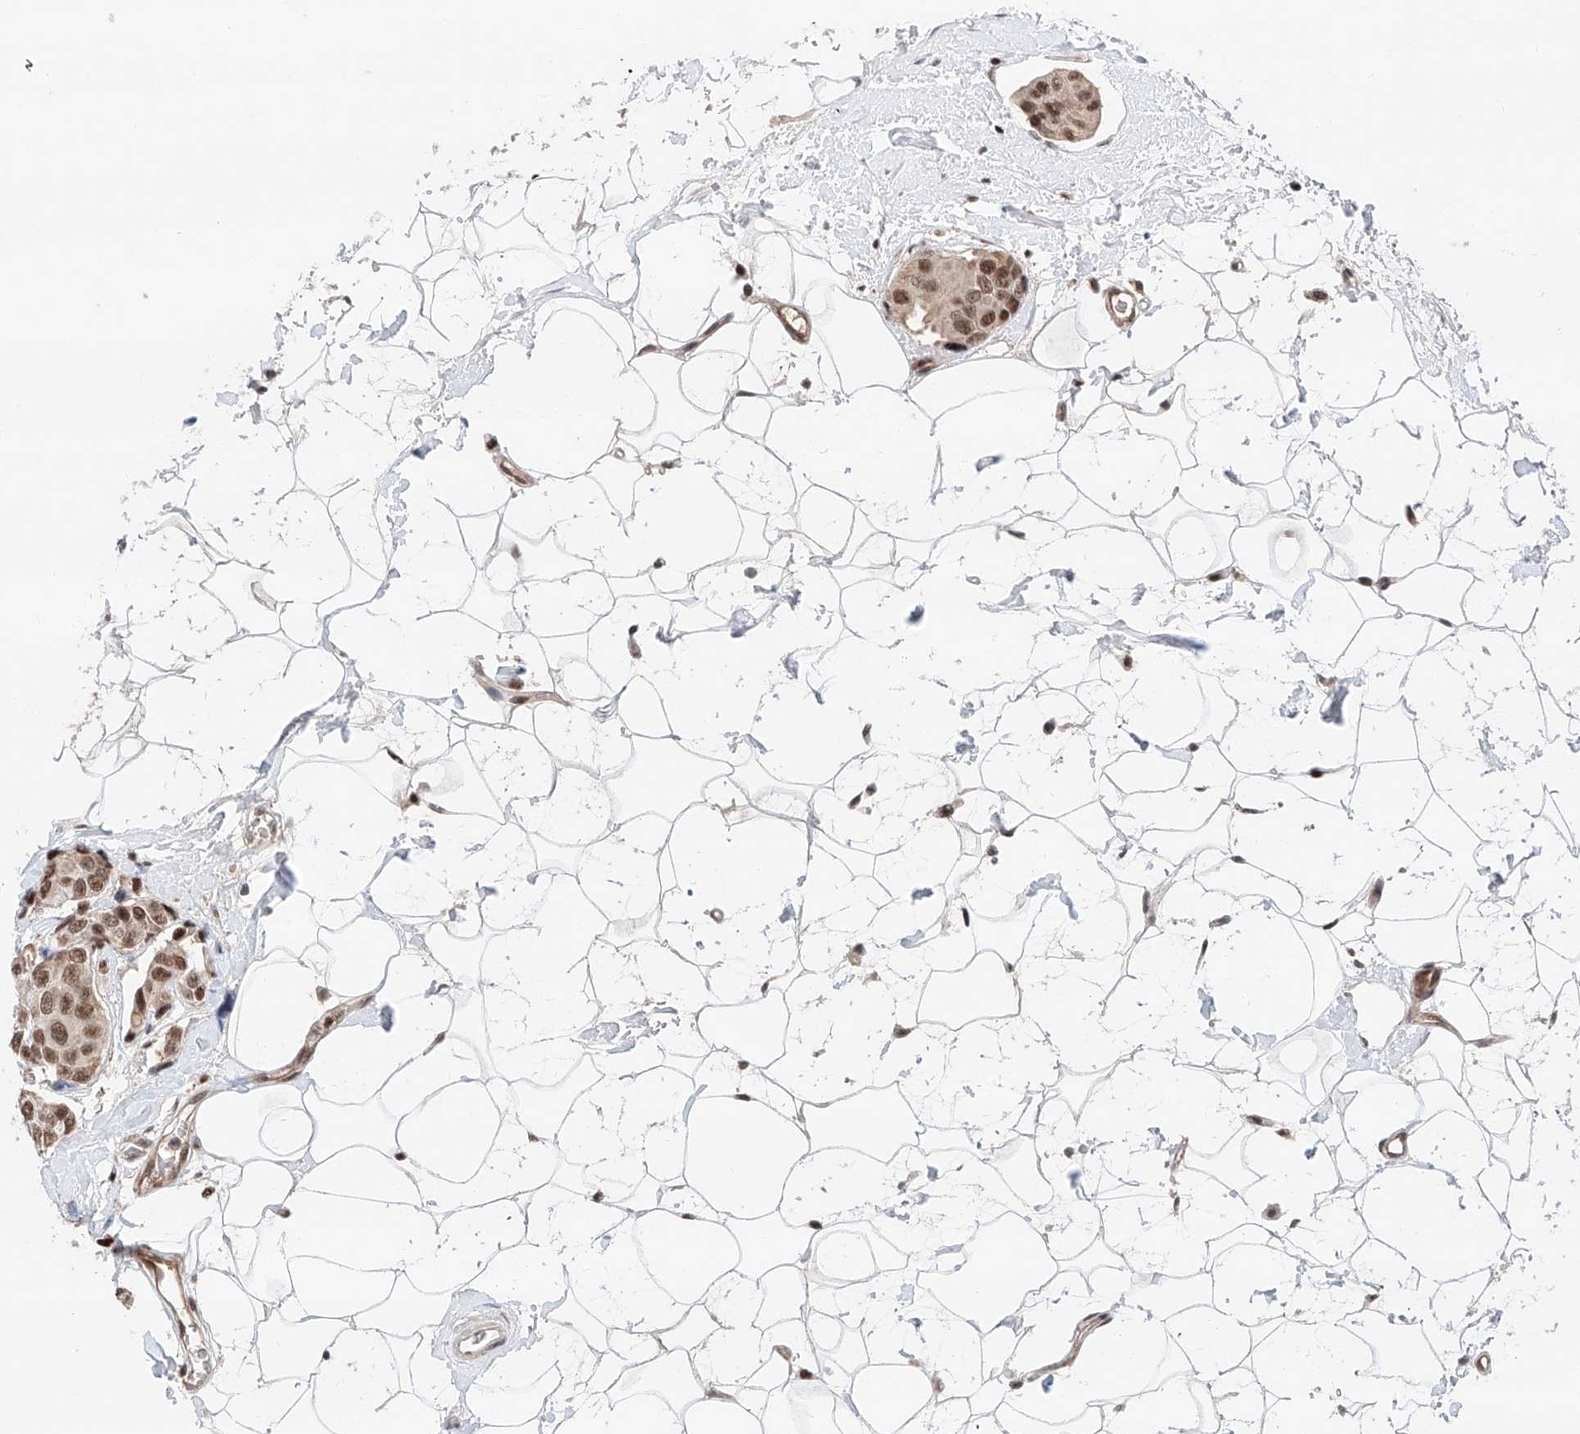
{"staining": {"intensity": "moderate", "quantity": ">75%", "location": "nuclear"}, "tissue": "breast cancer", "cell_type": "Tumor cells", "image_type": "cancer", "snomed": [{"axis": "morphology", "description": "Normal tissue, NOS"}, {"axis": "morphology", "description": "Duct carcinoma"}, {"axis": "topography", "description": "Breast"}], "caption": "Immunohistochemical staining of breast cancer demonstrates medium levels of moderate nuclear protein expression in about >75% of tumor cells.", "gene": "SNRNP200", "patient": {"sex": "female", "age": 39}}